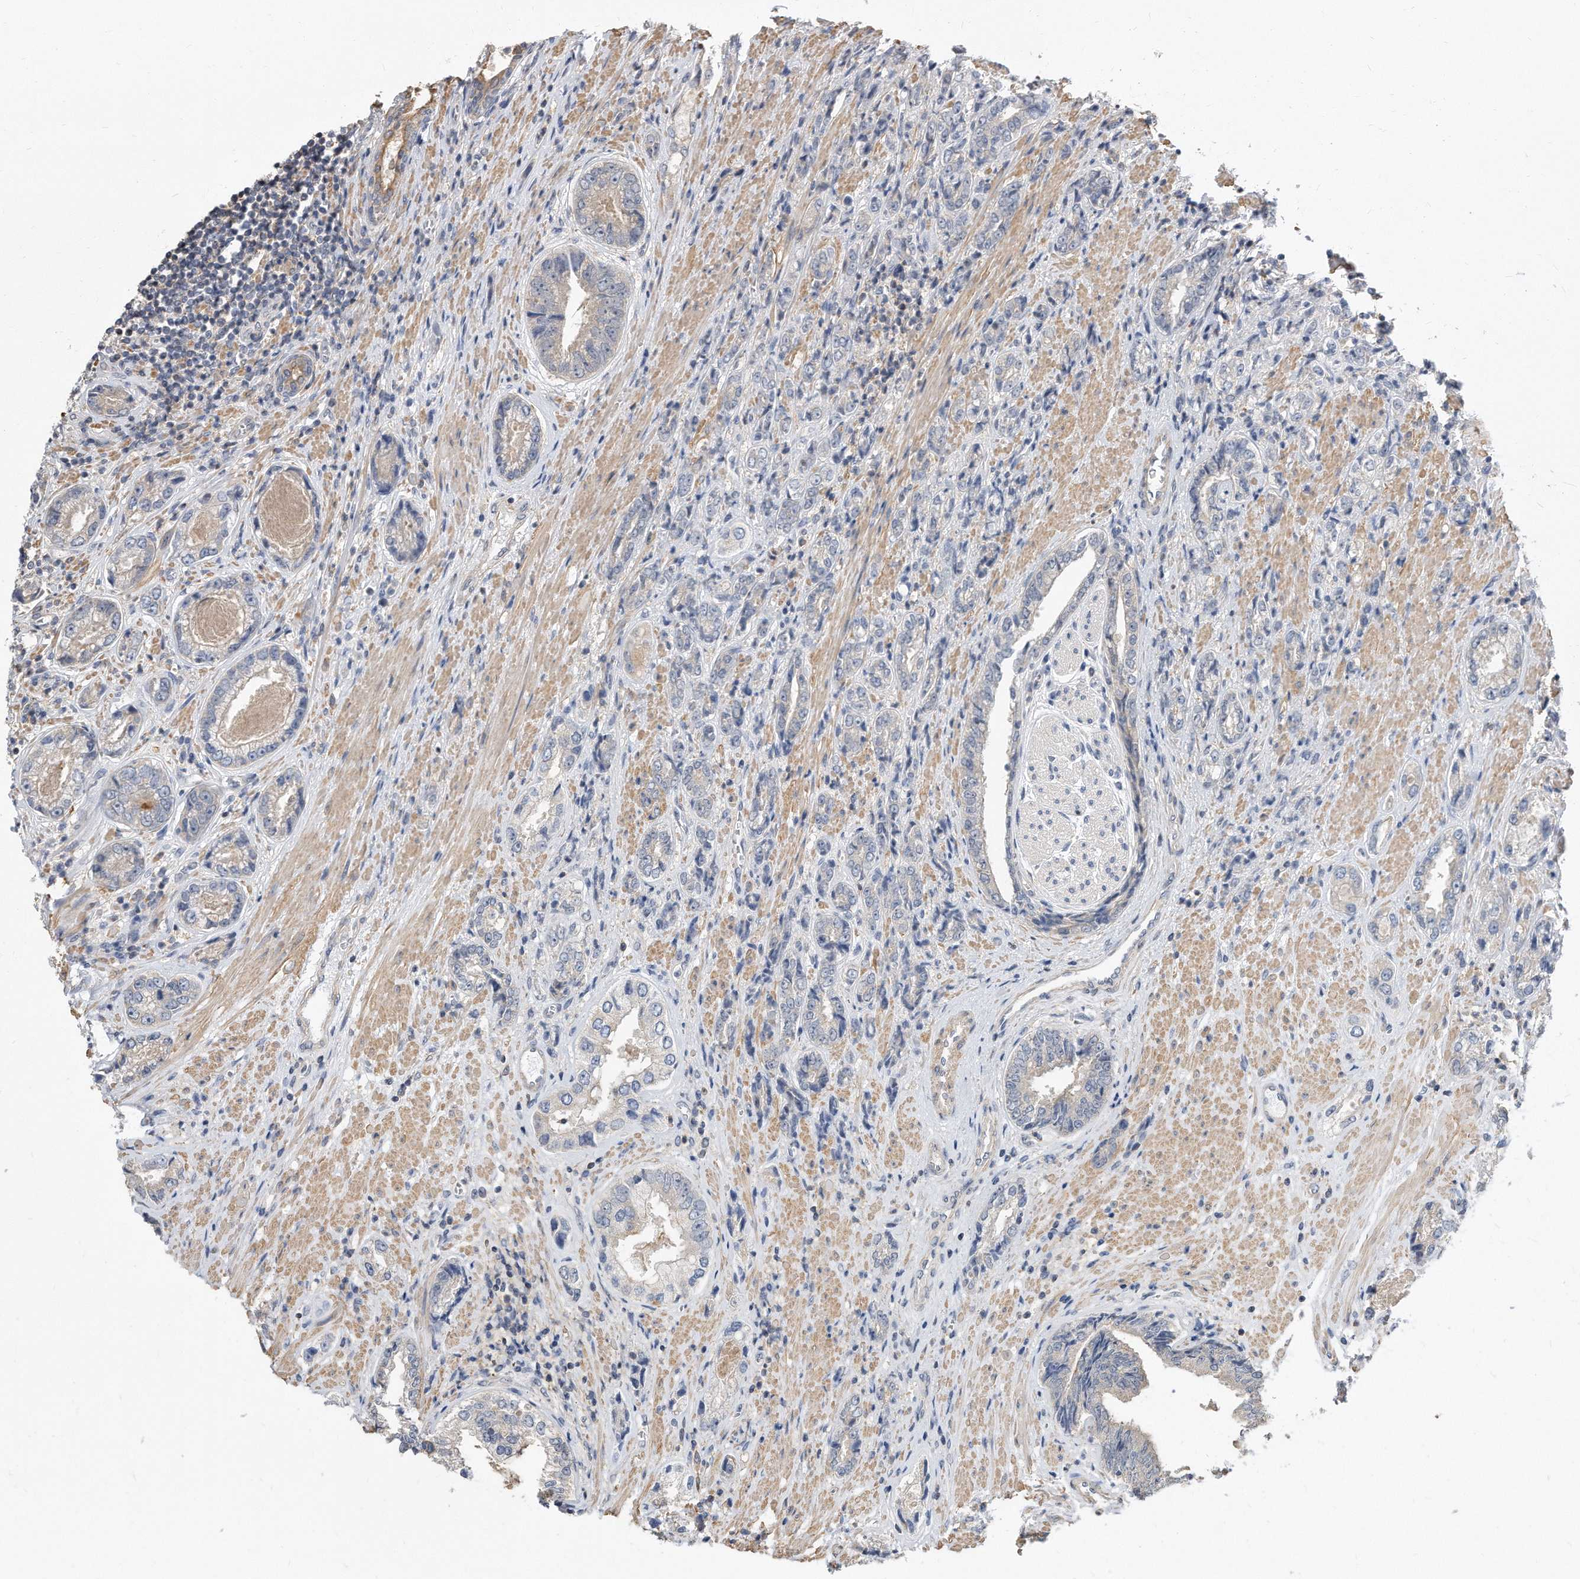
{"staining": {"intensity": "negative", "quantity": "none", "location": "none"}, "tissue": "prostate cancer", "cell_type": "Tumor cells", "image_type": "cancer", "snomed": [{"axis": "morphology", "description": "Adenocarcinoma, High grade"}, {"axis": "topography", "description": "Prostate"}], "caption": "Immunohistochemical staining of human high-grade adenocarcinoma (prostate) exhibits no significant staining in tumor cells. (DAB (3,3'-diaminobenzidine) immunohistochemistry (IHC) with hematoxylin counter stain).", "gene": "TCP1", "patient": {"sex": "male", "age": 61}}